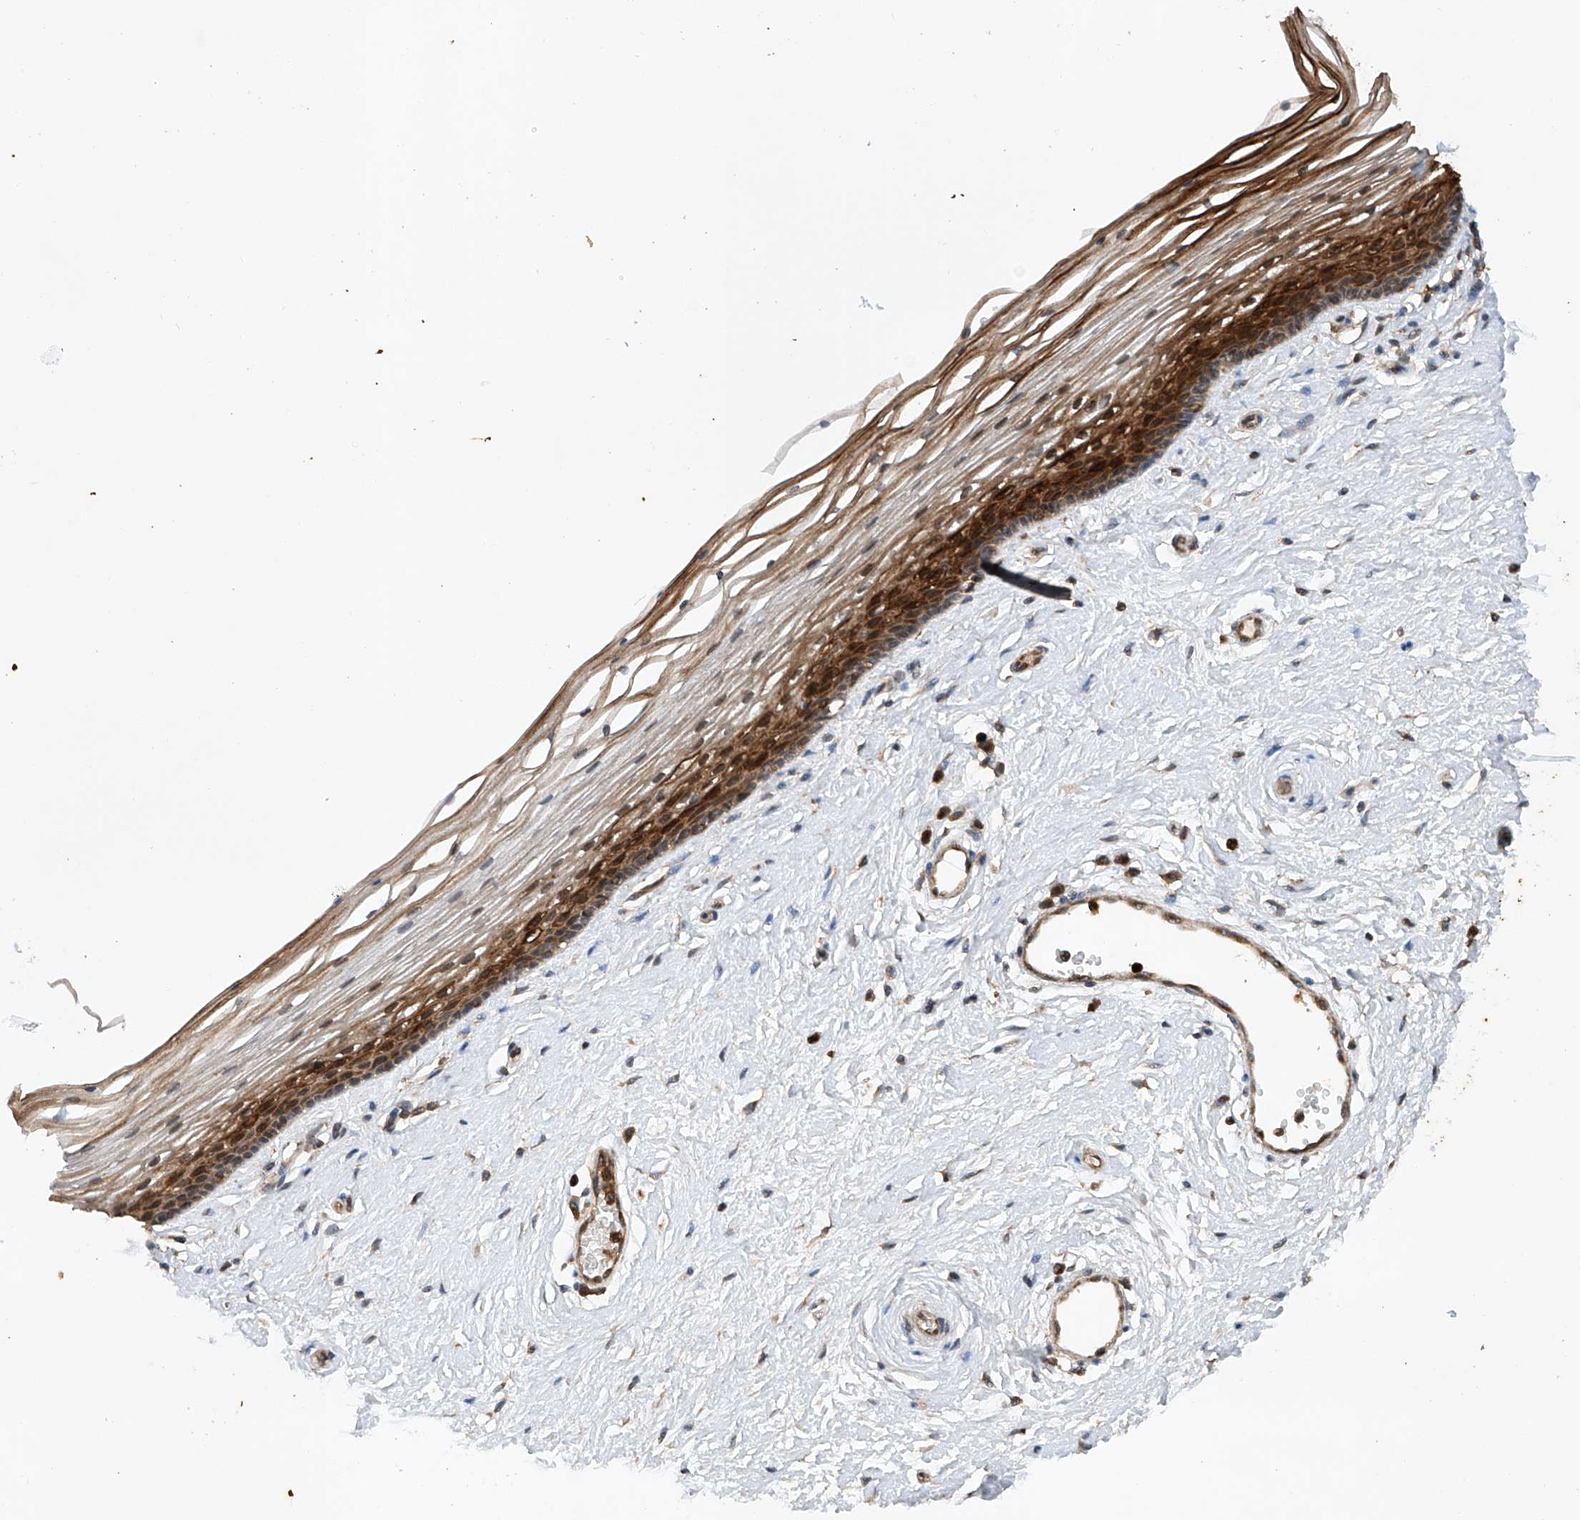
{"staining": {"intensity": "strong", "quantity": ">75%", "location": "cytoplasmic/membranous"}, "tissue": "vagina", "cell_type": "Squamous epithelial cells", "image_type": "normal", "snomed": [{"axis": "morphology", "description": "Normal tissue, NOS"}, {"axis": "topography", "description": "Vagina"}], "caption": "Immunohistochemical staining of unremarkable vagina reveals strong cytoplasmic/membranous protein expression in about >75% of squamous epithelial cells. Using DAB (3,3'-diaminobenzidine) (brown) and hematoxylin (blue) stains, captured at high magnification using brightfield microscopy.", "gene": "CEP85L", "patient": {"sex": "female", "age": 46}}